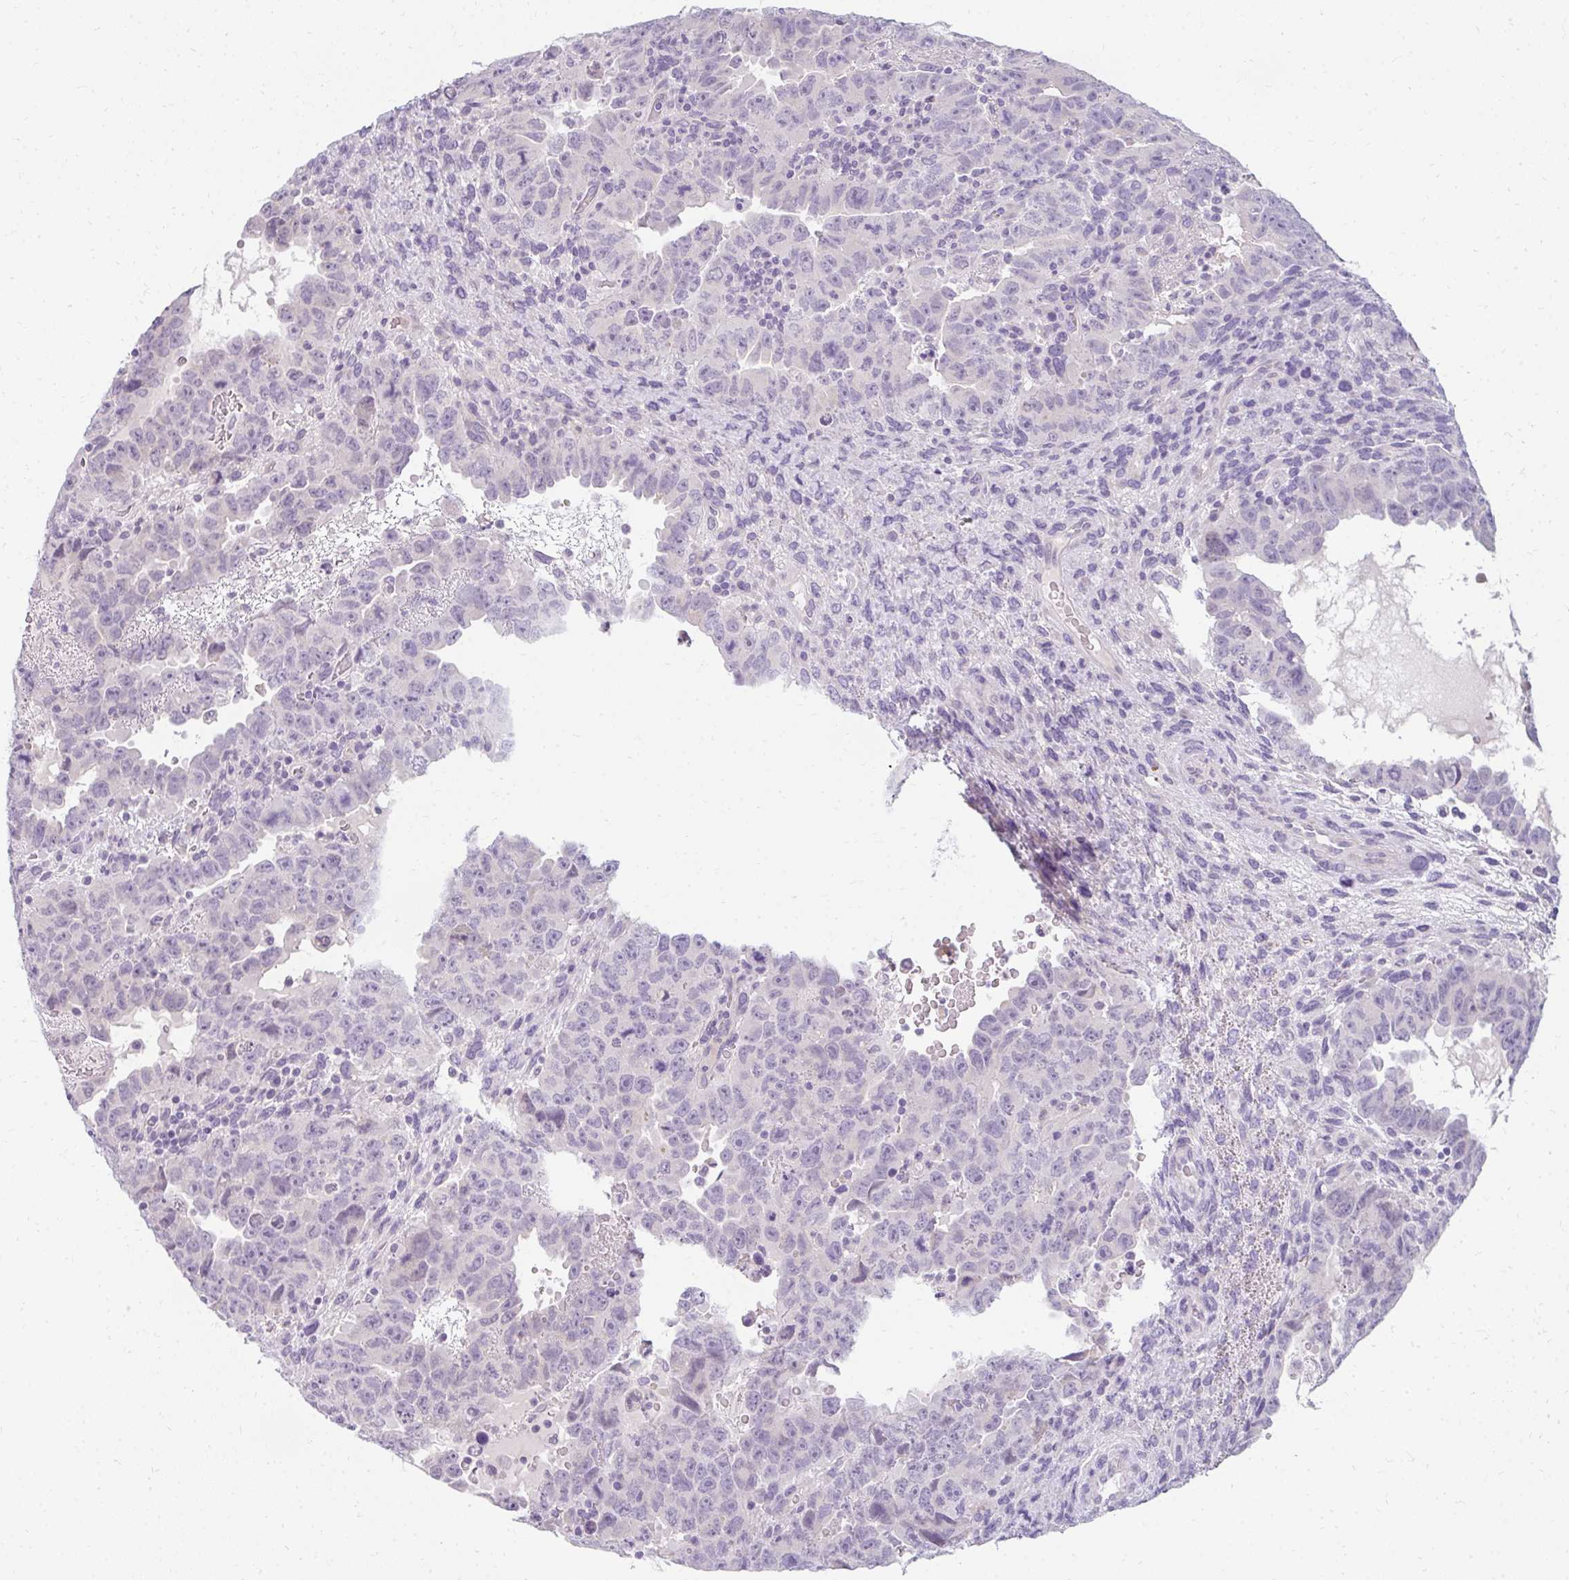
{"staining": {"intensity": "negative", "quantity": "none", "location": "none"}, "tissue": "testis cancer", "cell_type": "Tumor cells", "image_type": "cancer", "snomed": [{"axis": "morphology", "description": "Carcinoma, Embryonal, NOS"}, {"axis": "topography", "description": "Testis"}], "caption": "Tumor cells show no significant protein expression in testis cancer (embryonal carcinoma). Nuclei are stained in blue.", "gene": "PPP1R3G", "patient": {"sex": "male", "age": 24}}